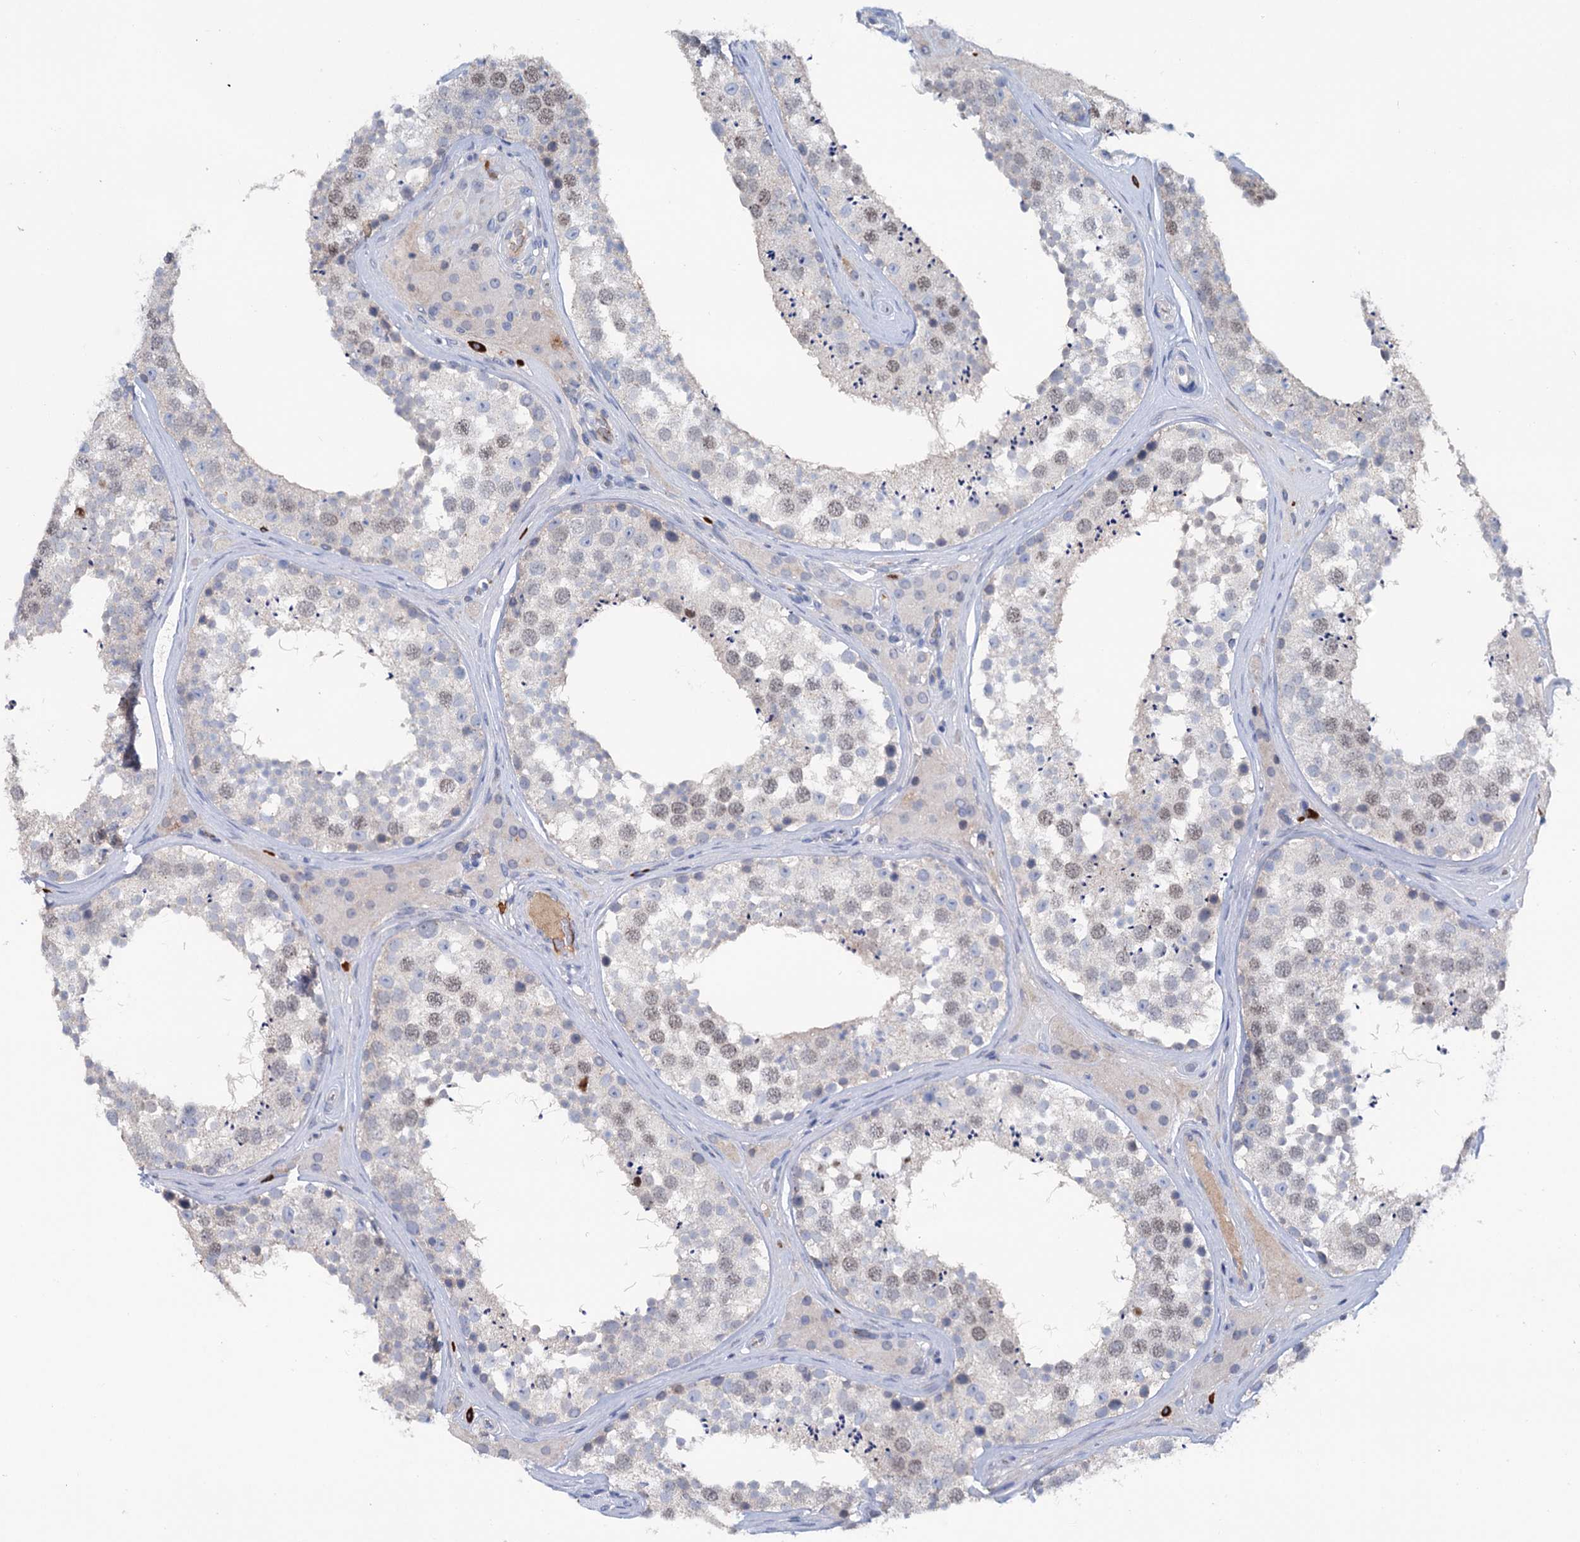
{"staining": {"intensity": "weak", "quantity": "<25%", "location": "nuclear"}, "tissue": "testis", "cell_type": "Cells in seminiferous ducts", "image_type": "normal", "snomed": [{"axis": "morphology", "description": "Normal tissue, NOS"}, {"axis": "topography", "description": "Testis"}], "caption": "Immunohistochemistry (IHC) image of normal human testis stained for a protein (brown), which displays no positivity in cells in seminiferous ducts.", "gene": "FAM111B", "patient": {"sex": "male", "age": 46}}